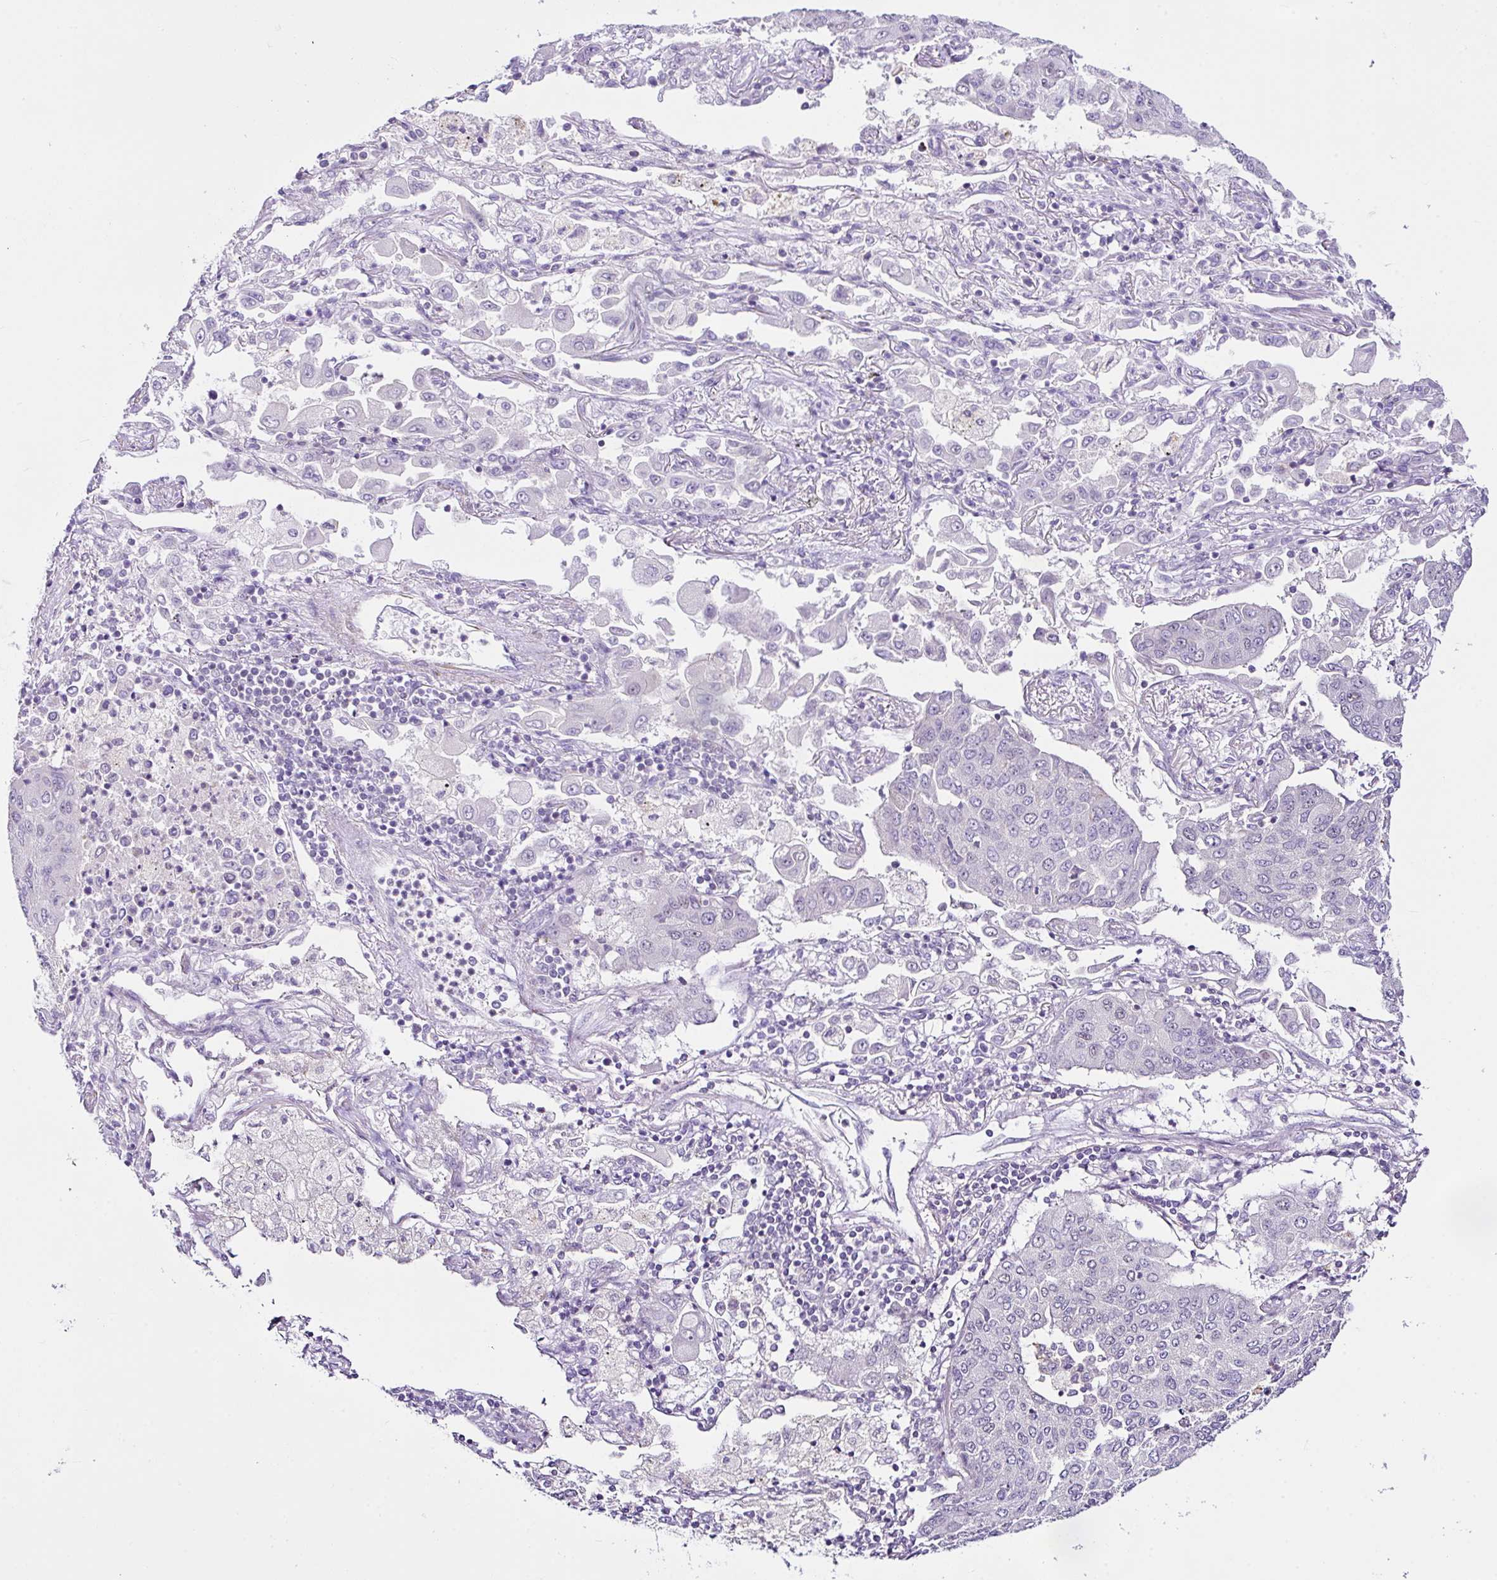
{"staining": {"intensity": "negative", "quantity": "none", "location": "none"}, "tissue": "lung cancer", "cell_type": "Tumor cells", "image_type": "cancer", "snomed": [{"axis": "morphology", "description": "Squamous cell carcinoma, NOS"}, {"axis": "topography", "description": "Lung"}], "caption": "Tumor cells are negative for protein expression in human squamous cell carcinoma (lung).", "gene": "D2HGDH", "patient": {"sex": "male", "age": 74}}